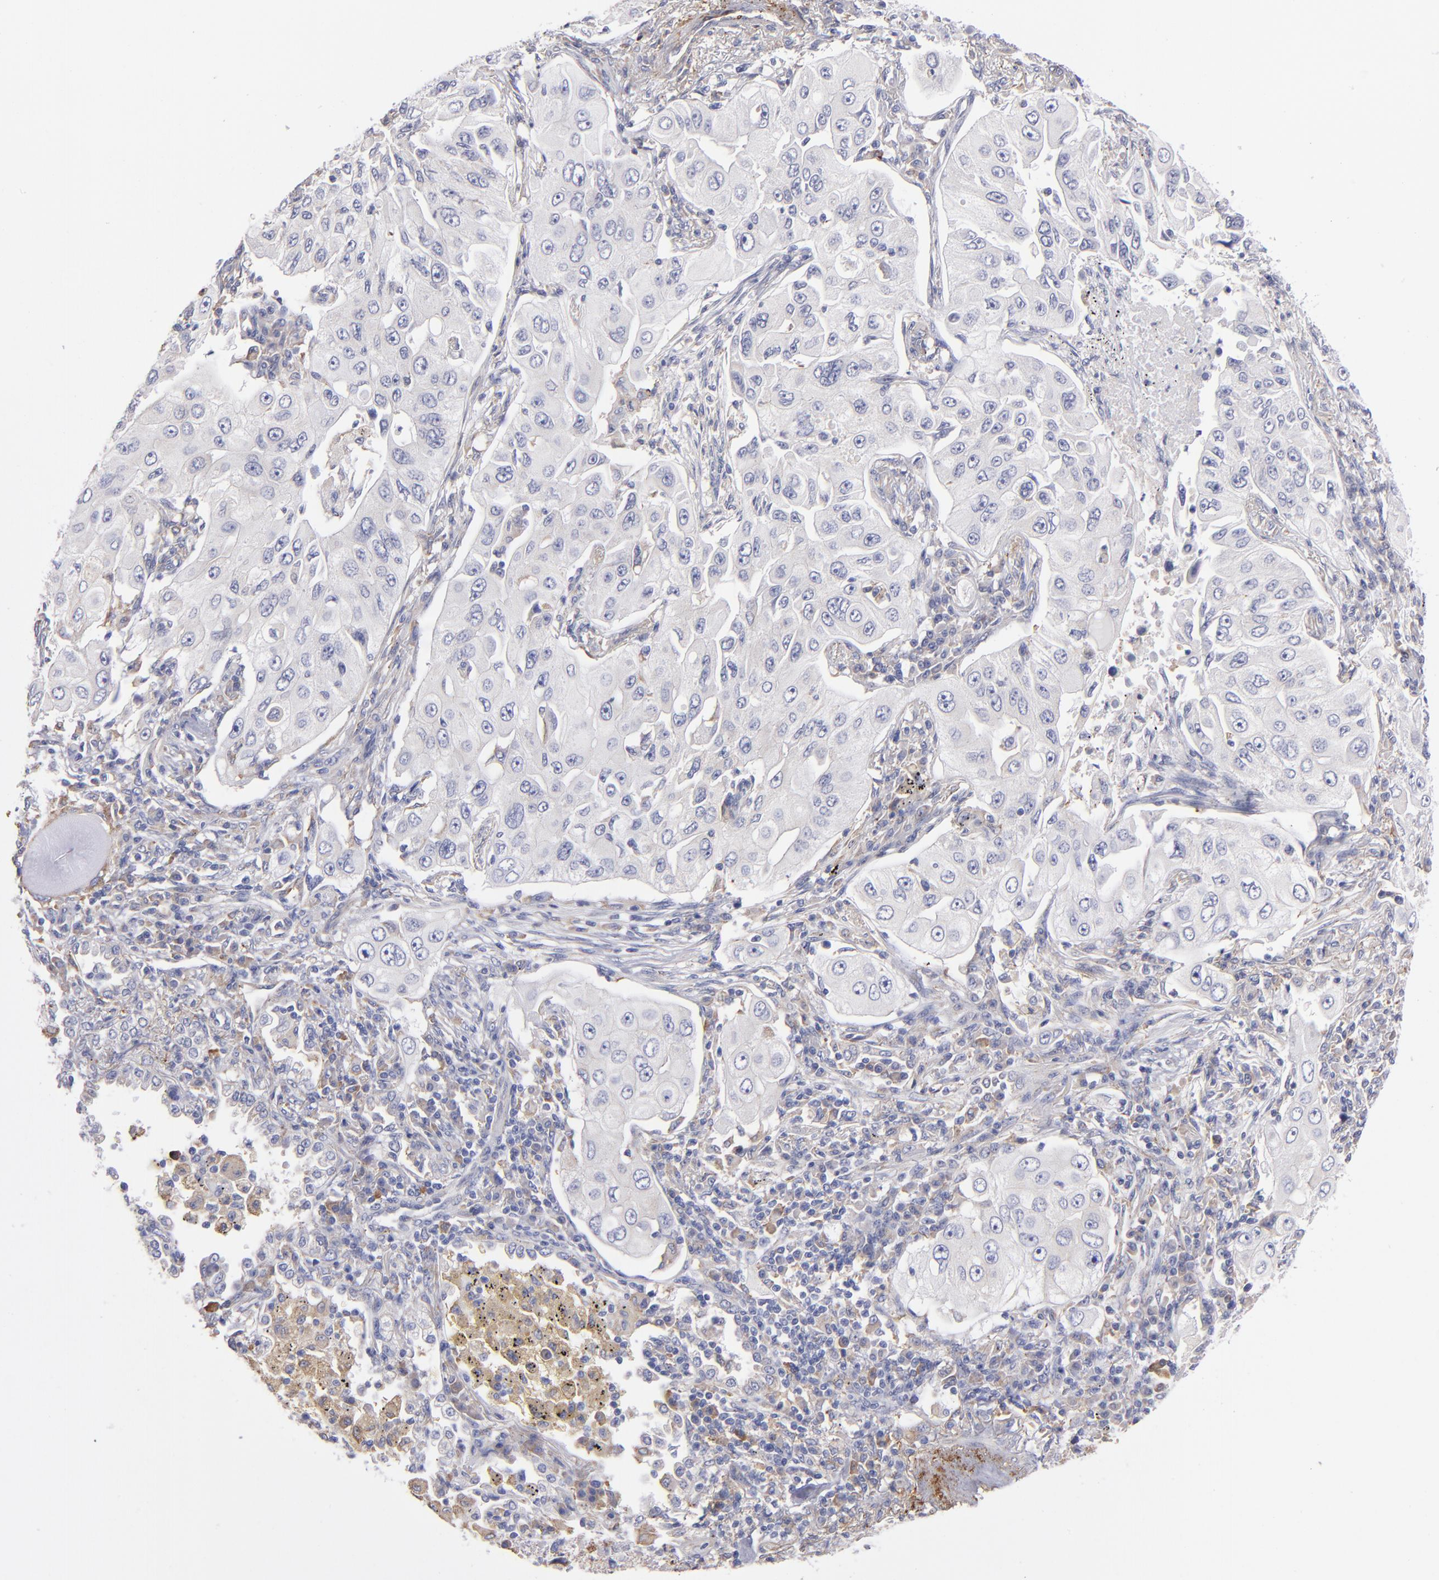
{"staining": {"intensity": "negative", "quantity": "none", "location": "none"}, "tissue": "lung cancer", "cell_type": "Tumor cells", "image_type": "cancer", "snomed": [{"axis": "morphology", "description": "Adenocarcinoma, NOS"}, {"axis": "topography", "description": "Lung"}], "caption": "The immunohistochemistry image has no significant positivity in tumor cells of lung cancer (adenocarcinoma) tissue.", "gene": "MFGE8", "patient": {"sex": "male", "age": 84}}